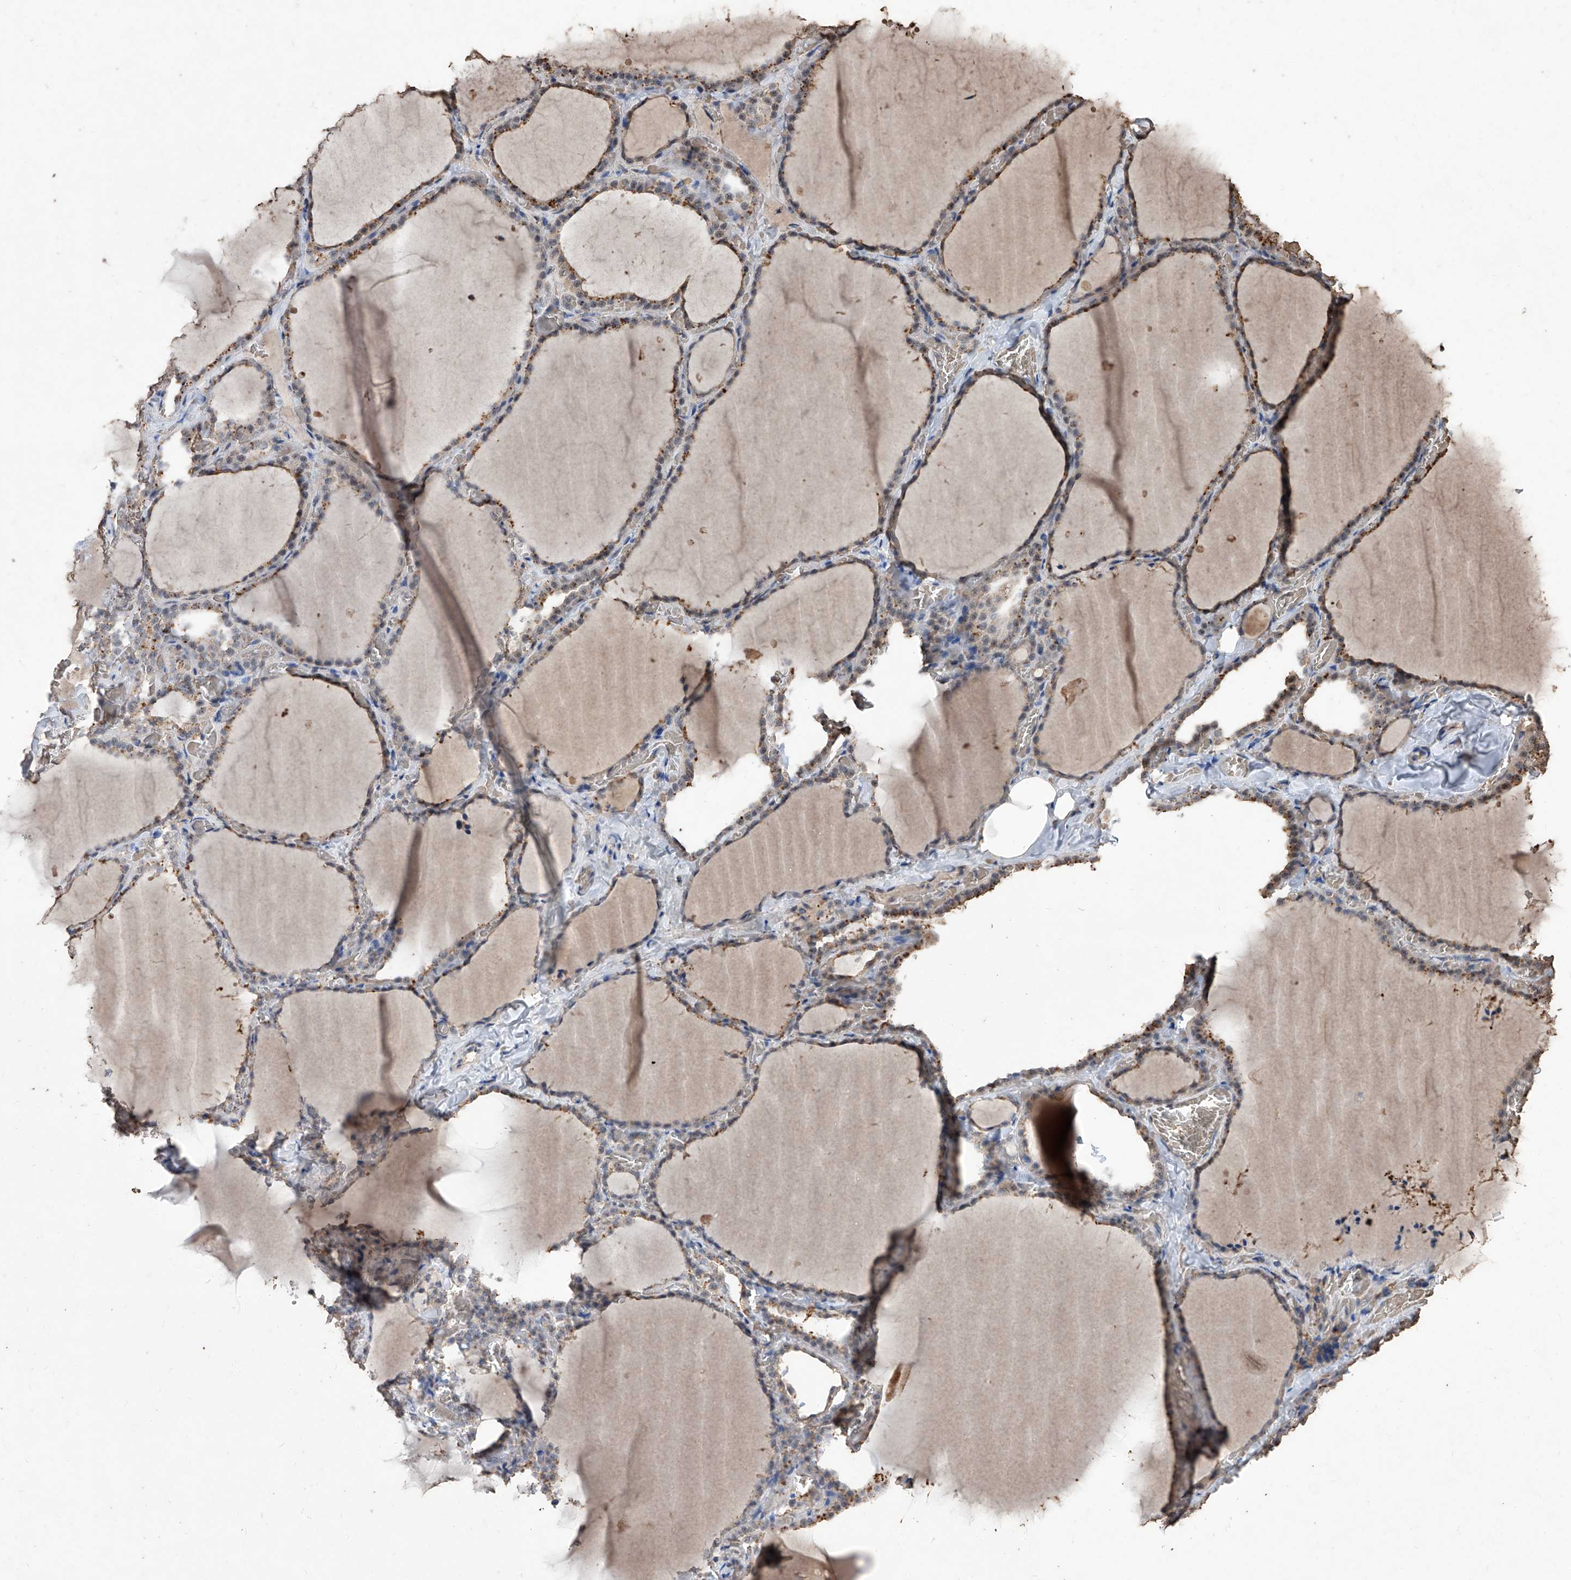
{"staining": {"intensity": "weak", "quantity": ">75%", "location": "cytoplasmic/membranous"}, "tissue": "thyroid gland", "cell_type": "Glandular cells", "image_type": "normal", "snomed": [{"axis": "morphology", "description": "Normal tissue, NOS"}, {"axis": "topography", "description": "Thyroid gland"}], "caption": "A high-resolution histopathology image shows IHC staining of unremarkable thyroid gland, which demonstrates weak cytoplasmic/membranous staining in about >75% of glandular cells. The protein is shown in brown color, while the nuclei are stained blue.", "gene": "EML1", "patient": {"sex": "female", "age": 22}}